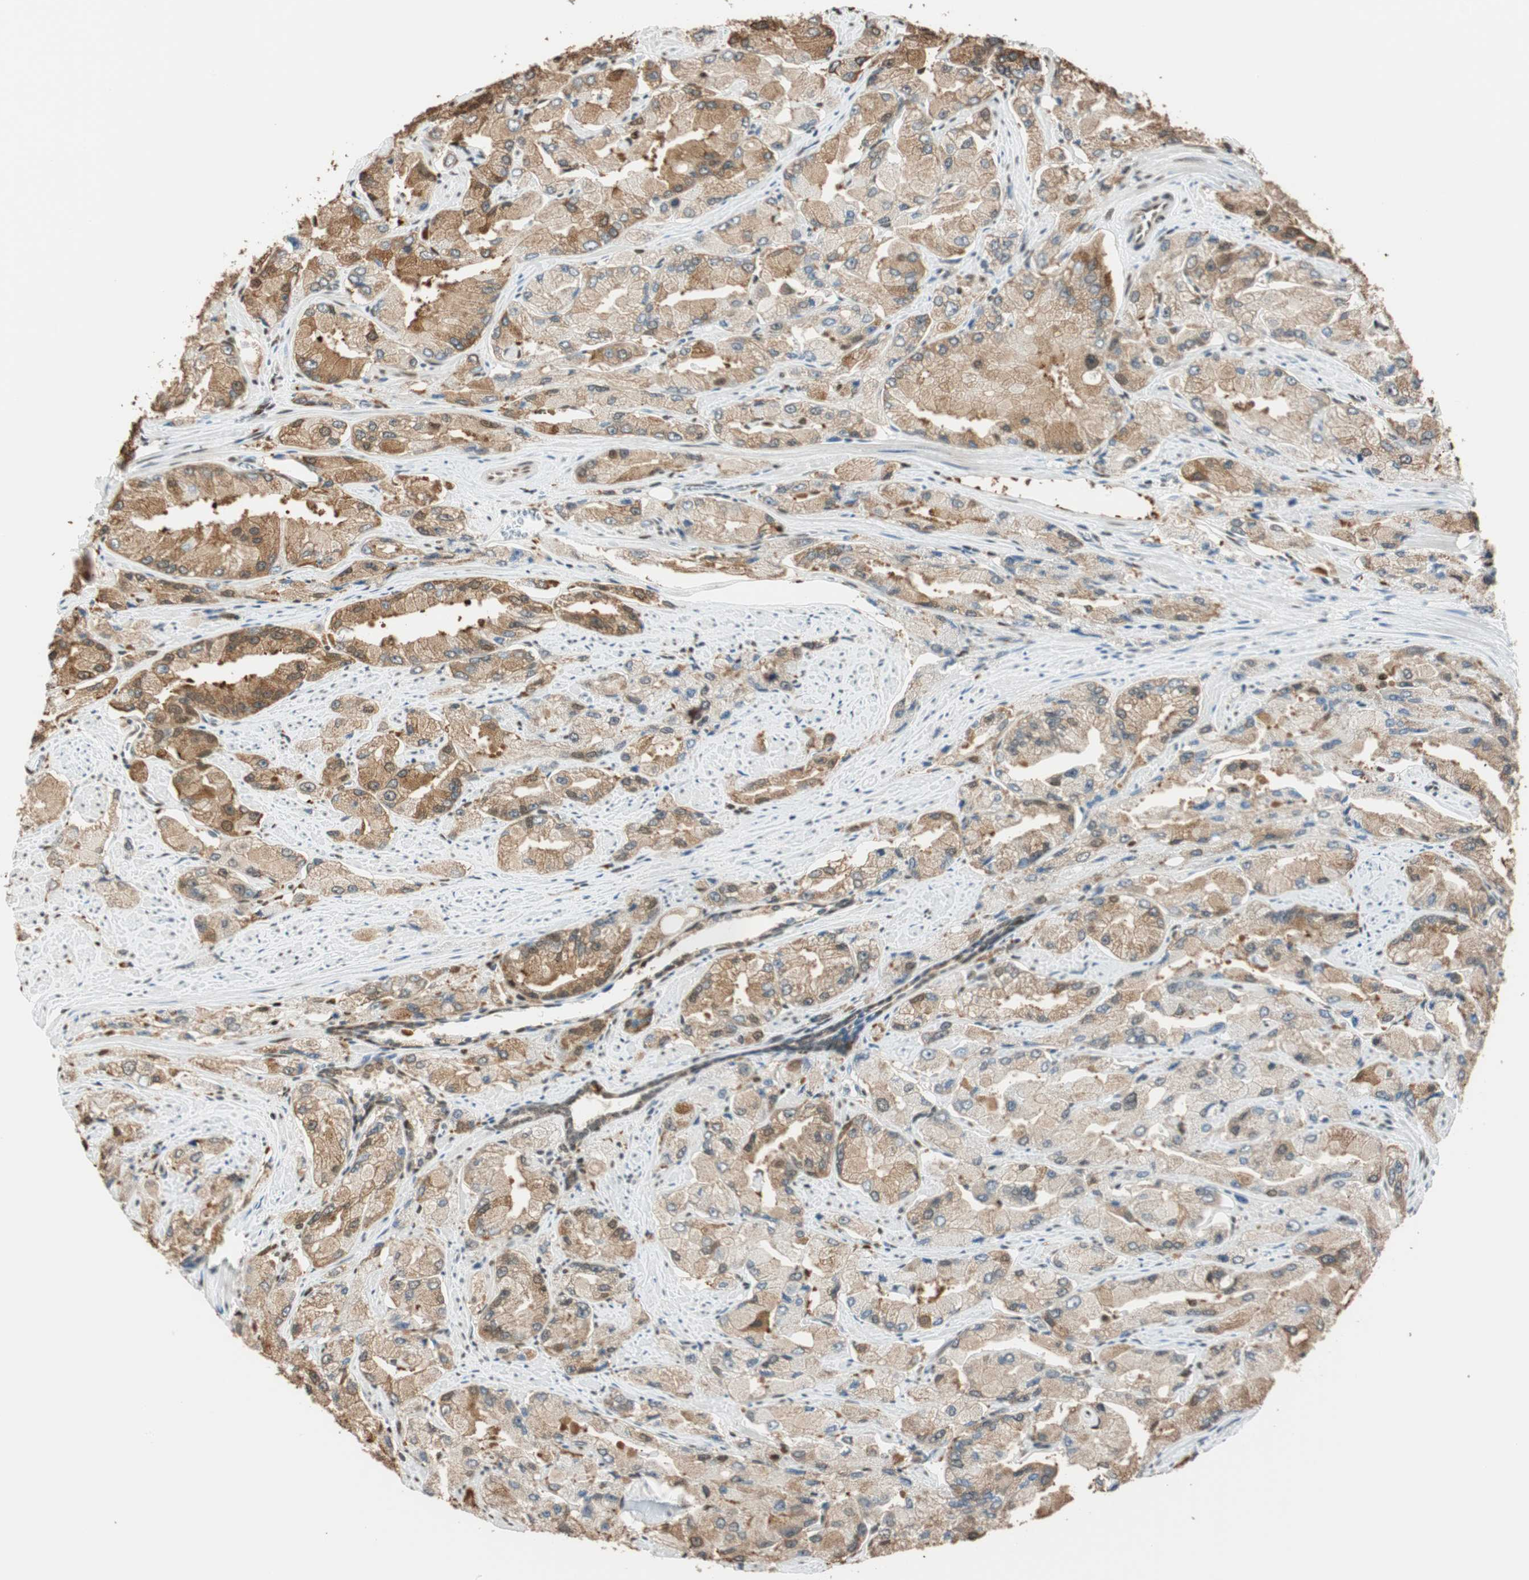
{"staining": {"intensity": "moderate", "quantity": ">75%", "location": "cytoplasmic/membranous,nuclear"}, "tissue": "prostate cancer", "cell_type": "Tumor cells", "image_type": "cancer", "snomed": [{"axis": "morphology", "description": "Adenocarcinoma, High grade"}, {"axis": "topography", "description": "Prostate"}], "caption": "Approximately >75% of tumor cells in prostate cancer (high-grade adenocarcinoma) exhibit moderate cytoplasmic/membranous and nuclear protein staining as visualized by brown immunohistochemical staining.", "gene": "FANCG", "patient": {"sex": "male", "age": 58}}